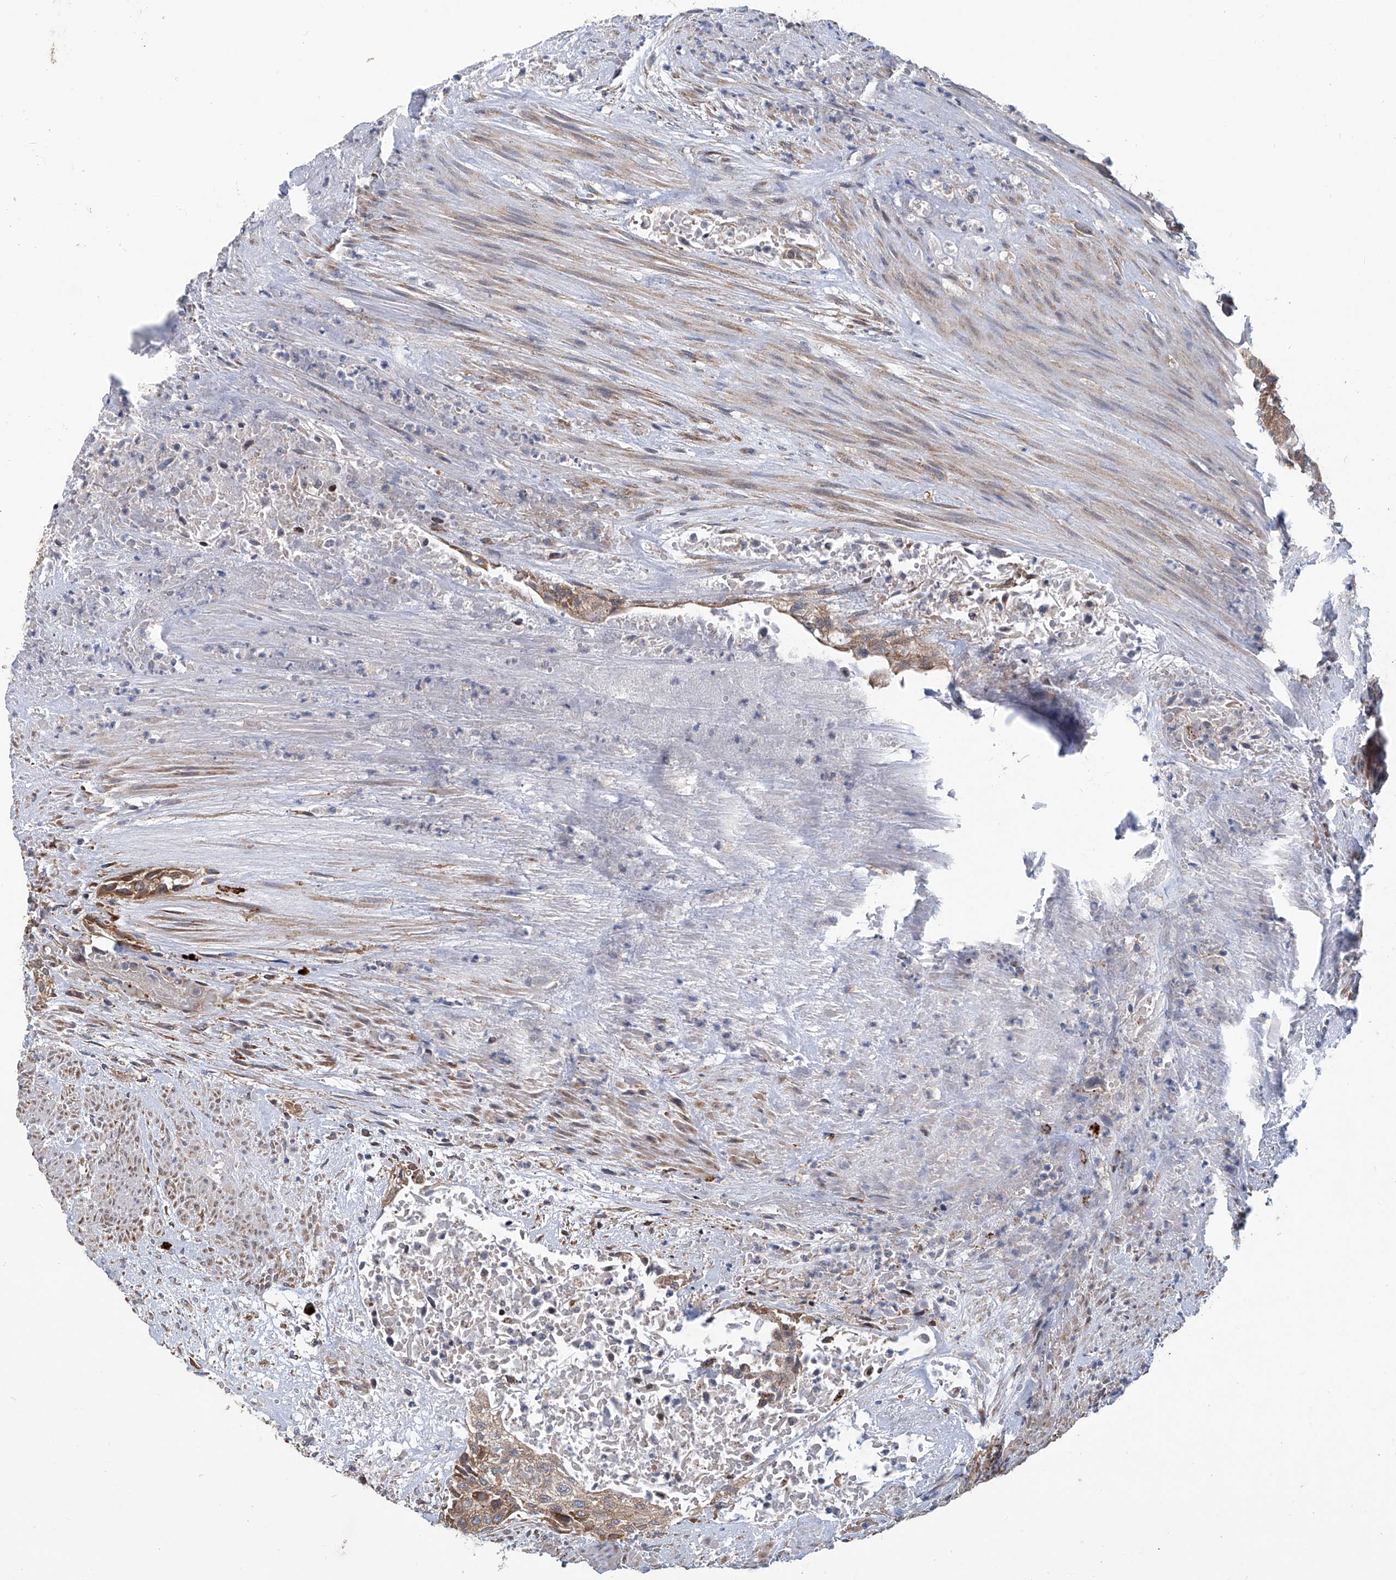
{"staining": {"intensity": "moderate", "quantity": ">75%", "location": "cytoplasmic/membranous"}, "tissue": "urothelial cancer", "cell_type": "Tumor cells", "image_type": "cancer", "snomed": [{"axis": "morphology", "description": "Urothelial carcinoma, High grade"}, {"axis": "topography", "description": "Urinary bladder"}], "caption": "High-grade urothelial carcinoma stained with a protein marker shows moderate staining in tumor cells.", "gene": "SENP2", "patient": {"sex": "male", "age": 35}}